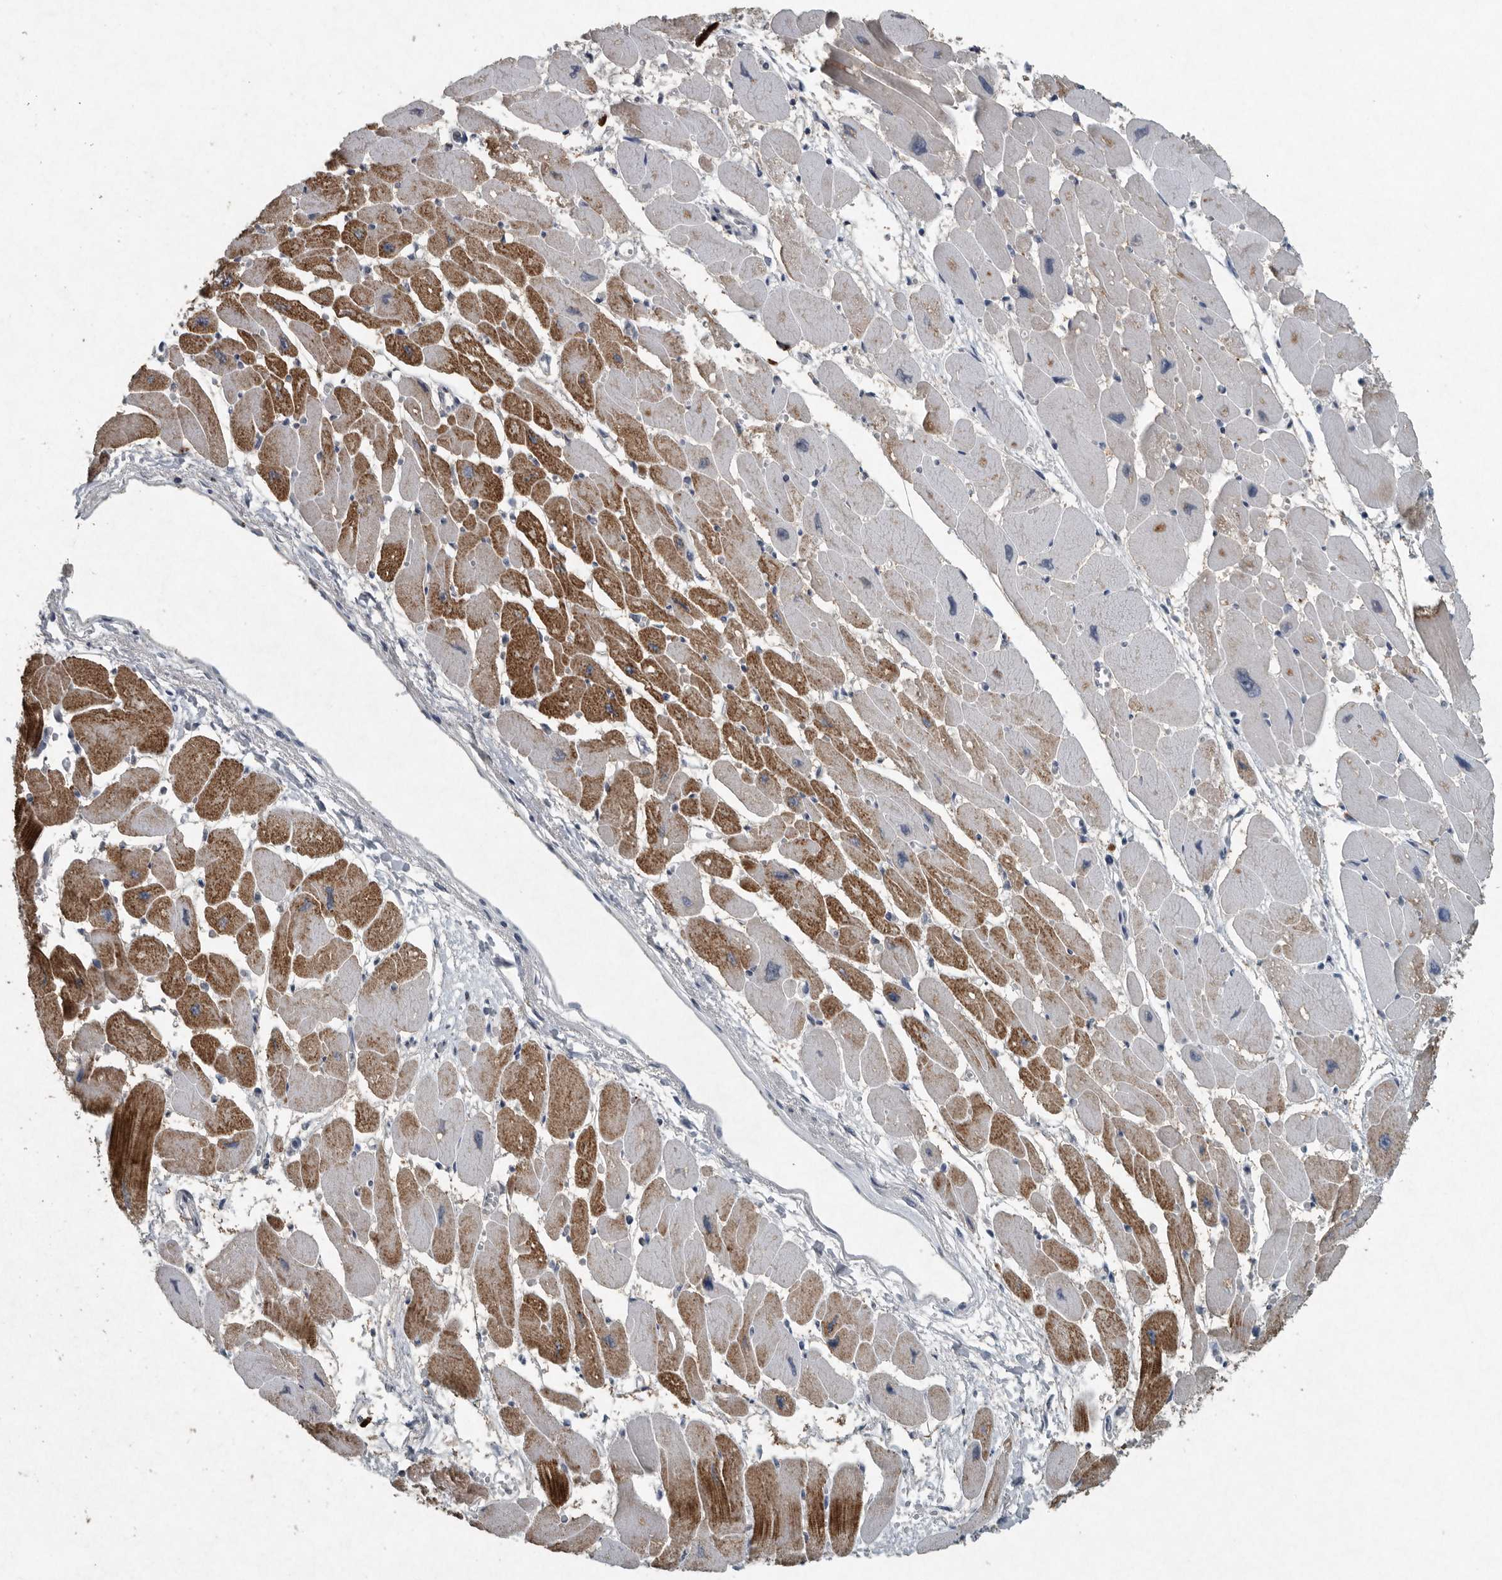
{"staining": {"intensity": "strong", "quantity": "25%-75%", "location": "cytoplasmic/membranous"}, "tissue": "heart muscle", "cell_type": "Cardiomyocytes", "image_type": "normal", "snomed": [{"axis": "morphology", "description": "Normal tissue, NOS"}, {"axis": "topography", "description": "Heart"}], "caption": "Brown immunohistochemical staining in unremarkable human heart muscle reveals strong cytoplasmic/membranous expression in approximately 25%-75% of cardiomyocytes.", "gene": "IL20", "patient": {"sex": "female", "age": 54}}